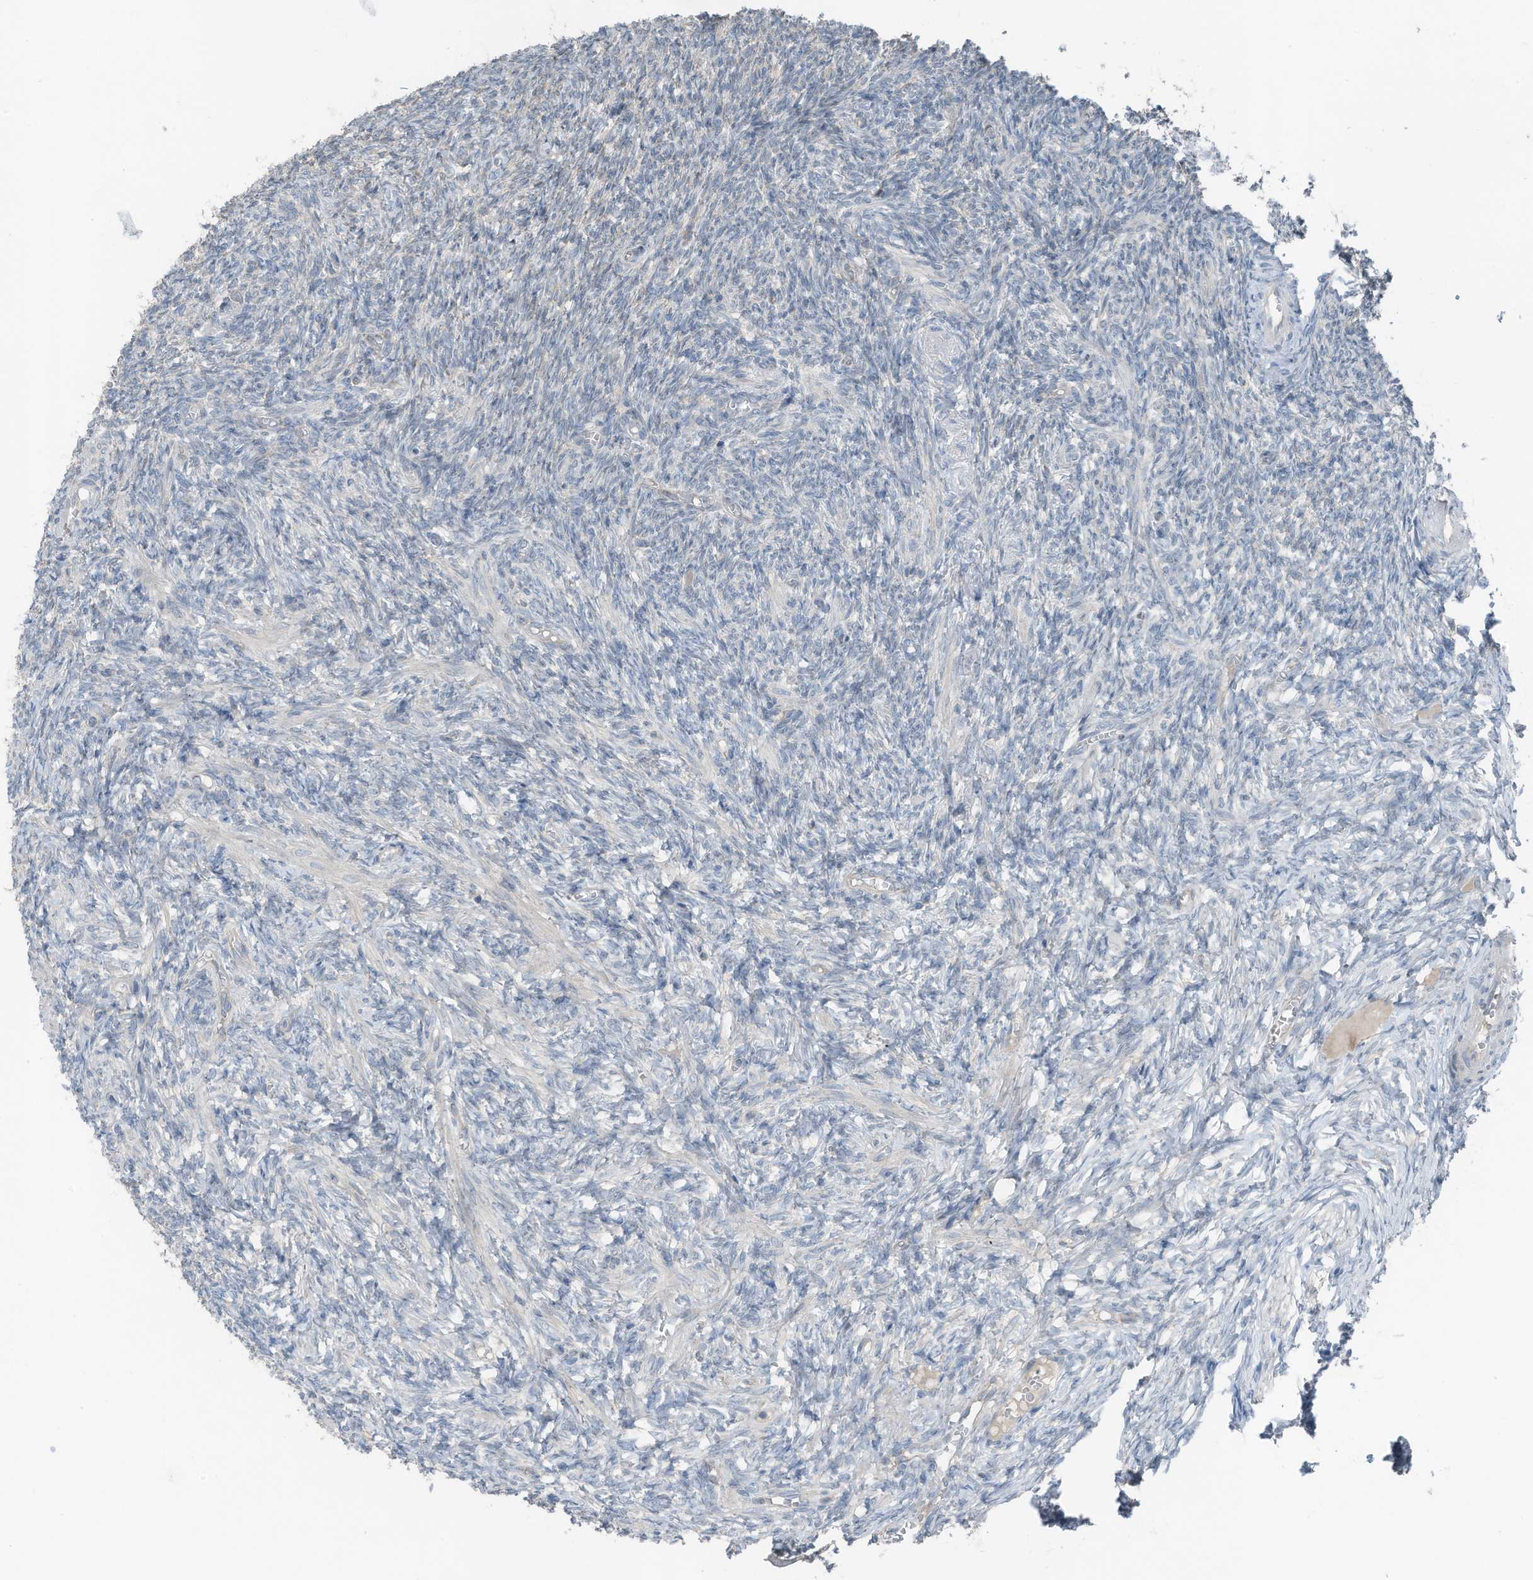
{"staining": {"intensity": "negative", "quantity": "none", "location": "none"}, "tissue": "ovary", "cell_type": "Ovarian stroma cells", "image_type": "normal", "snomed": [{"axis": "morphology", "description": "Normal tissue, NOS"}, {"axis": "topography", "description": "Ovary"}], "caption": "Immunohistochemistry micrograph of benign human ovary stained for a protein (brown), which shows no staining in ovarian stroma cells.", "gene": "ARHGEF33", "patient": {"sex": "female", "age": 27}}